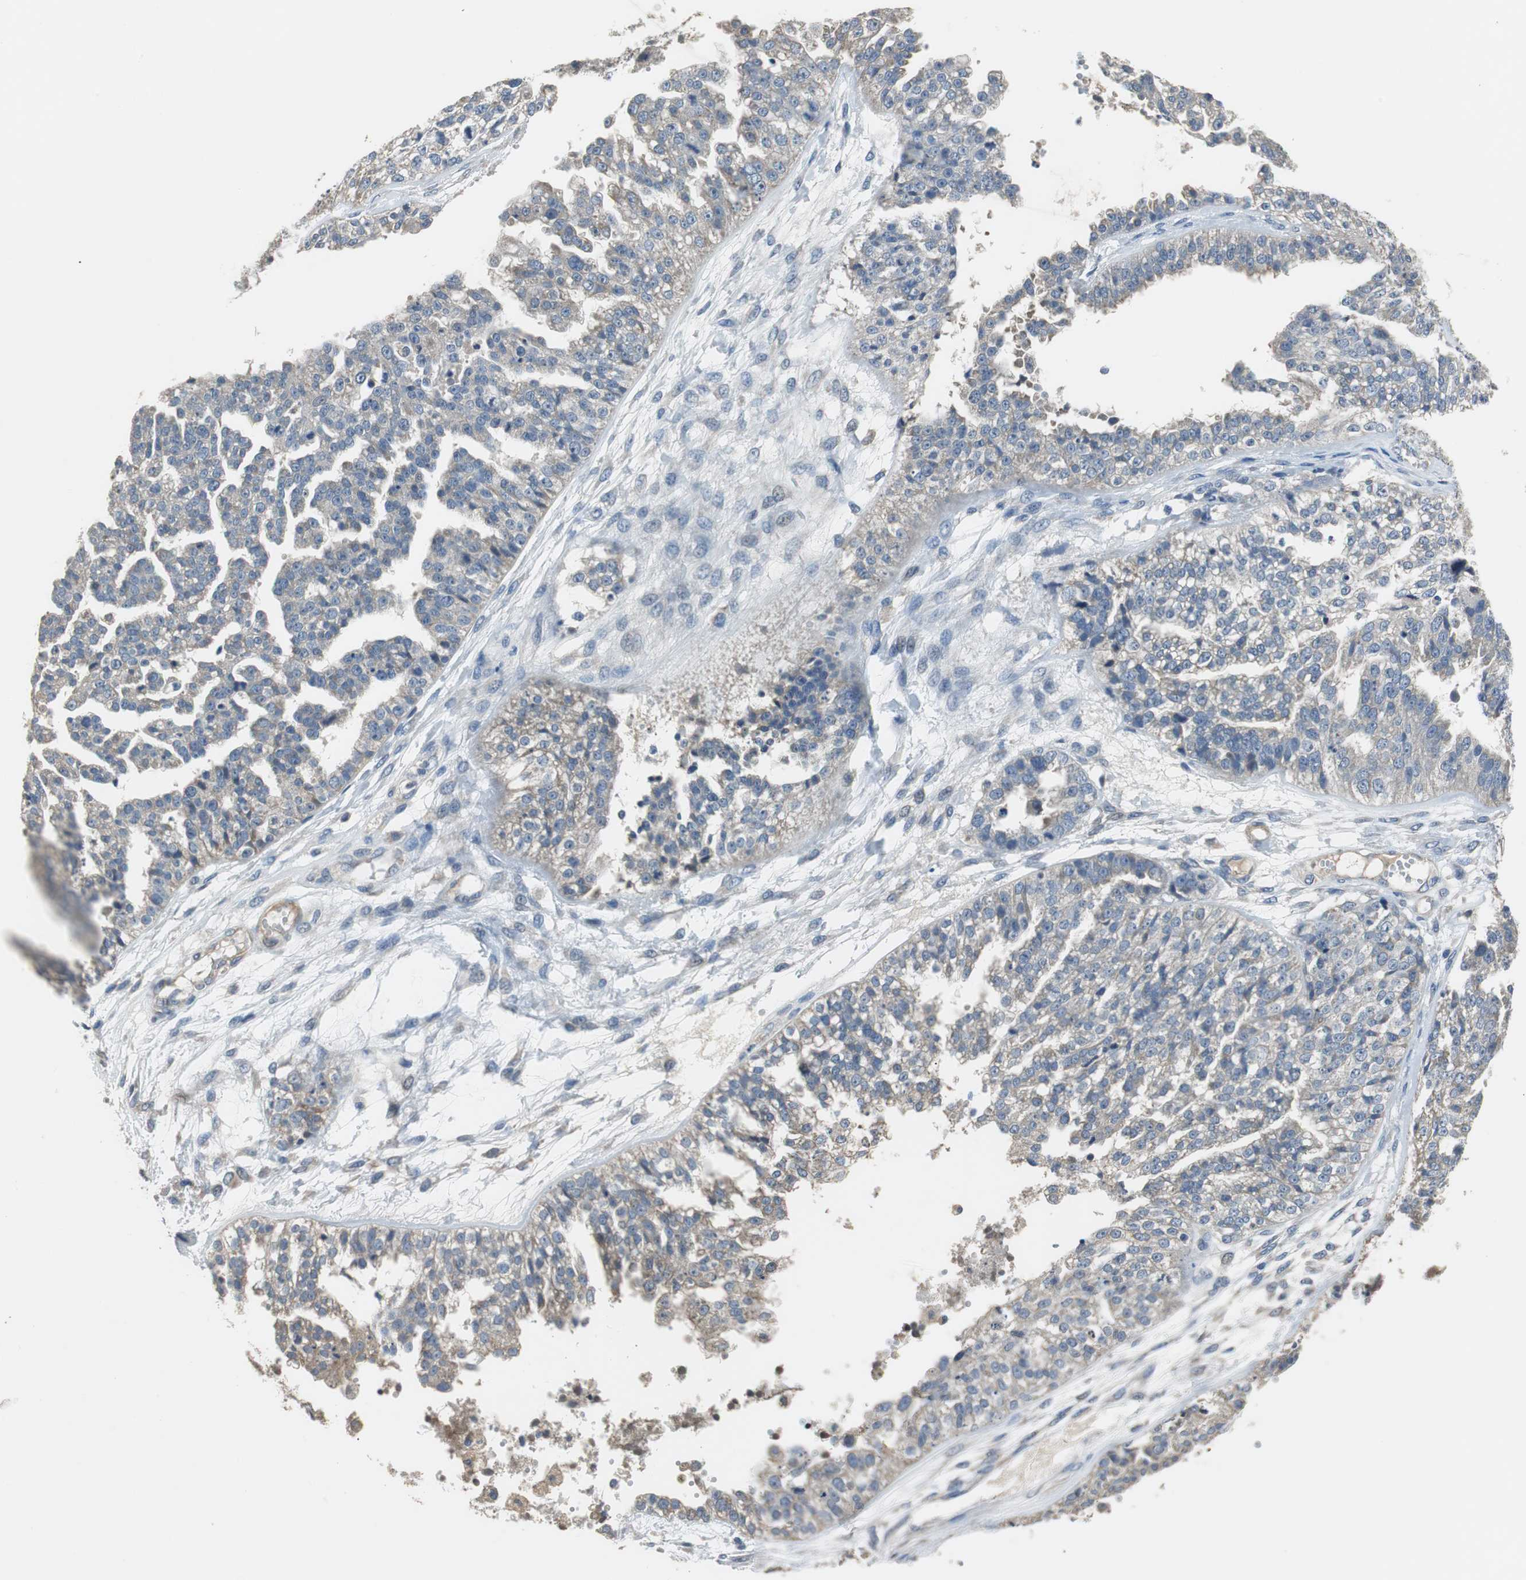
{"staining": {"intensity": "weak", "quantity": "<25%", "location": "cytoplasmic/membranous"}, "tissue": "ovarian cancer", "cell_type": "Tumor cells", "image_type": "cancer", "snomed": [{"axis": "morphology", "description": "Carcinoma, NOS"}, {"axis": "topography", "description": "Soft tissue"}, {"axis": "topography", "description": "Ovary"}], "caption": "Immunohistochemical staining of human ovarian cancer (carcinoma) shows no significant staining in tumor cells.", "gene": "MTIF2", "patient": {"sex": "female", "age": 54}}